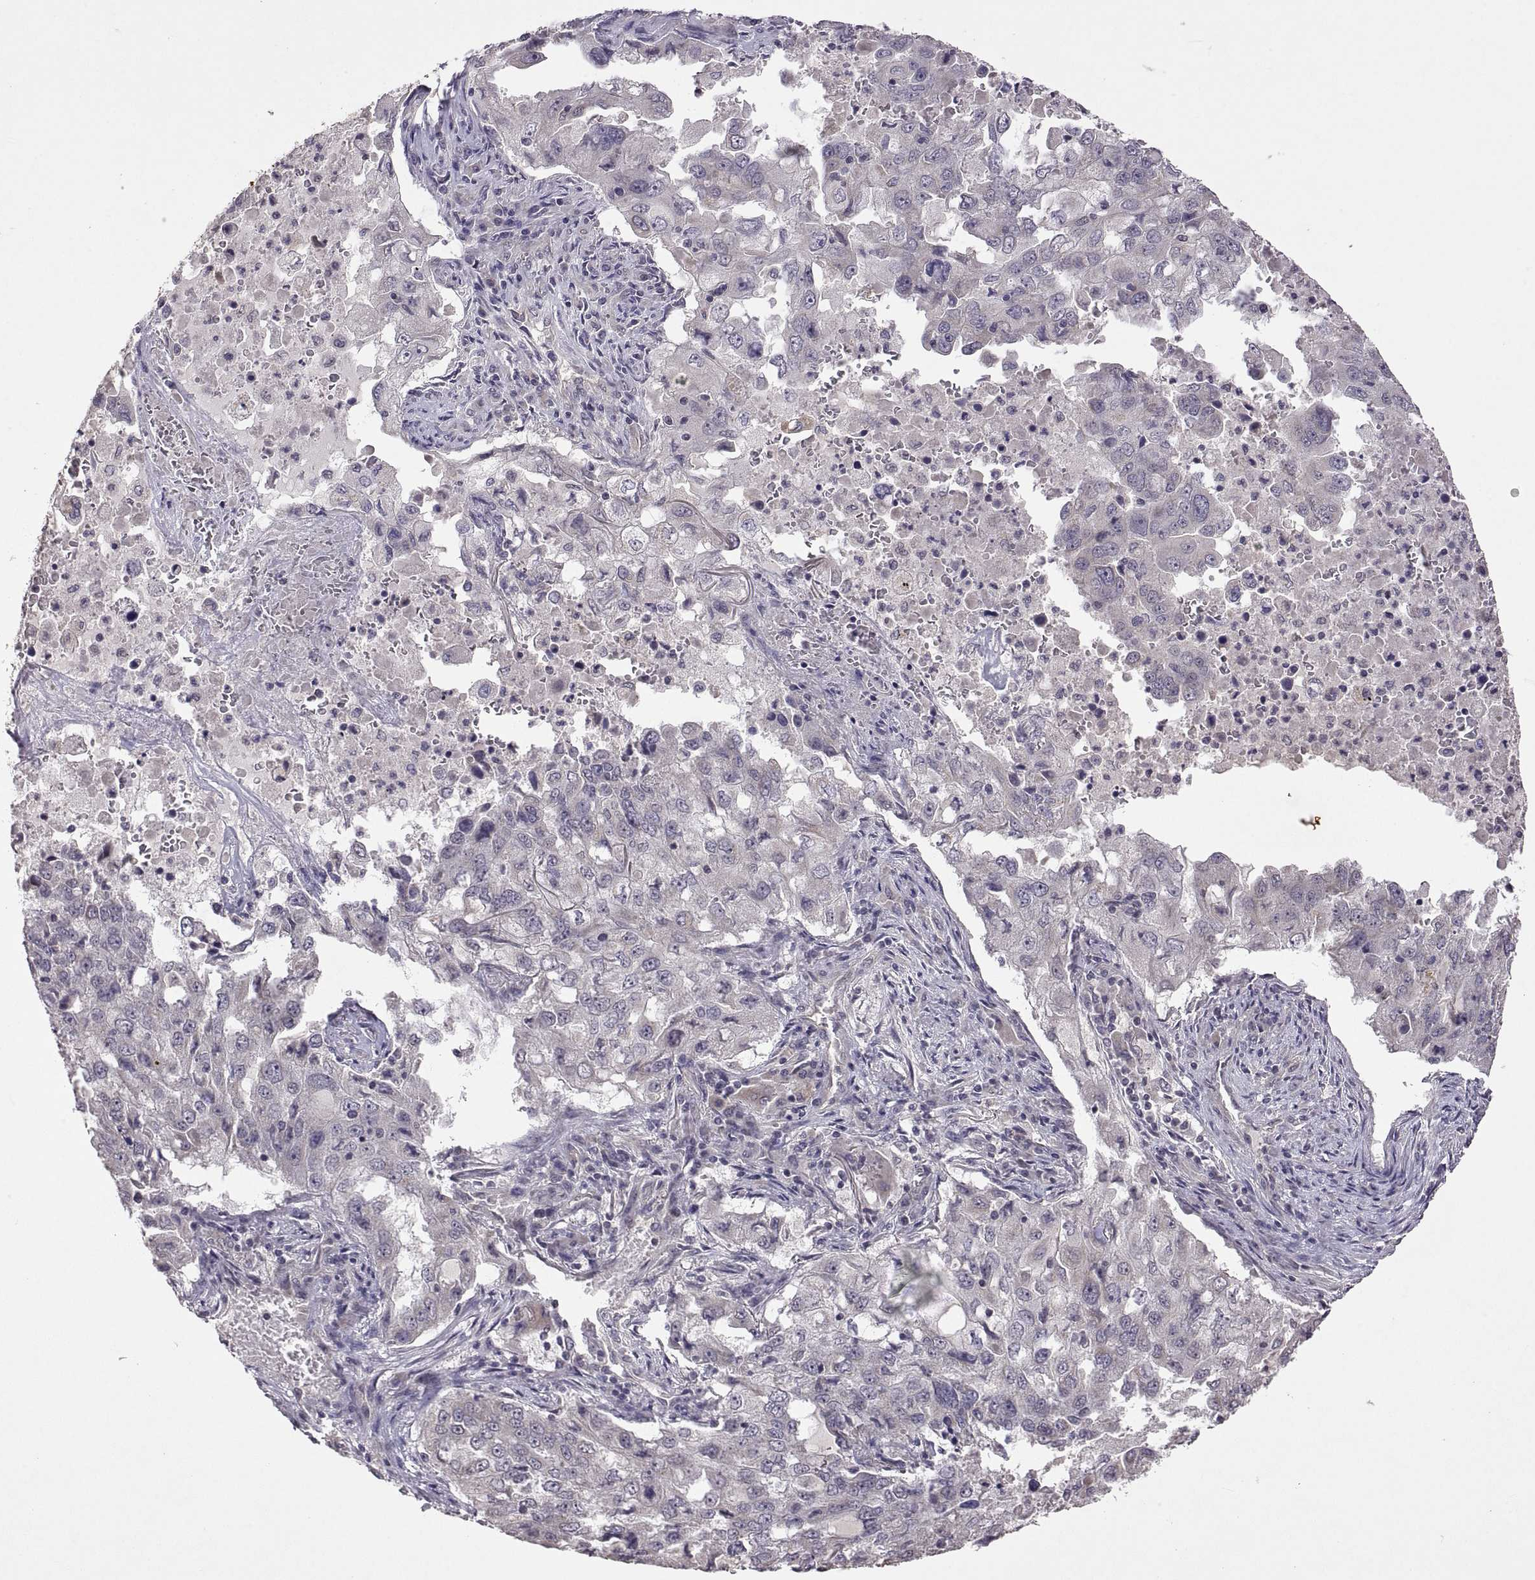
{"staining": {"intensity": "negative", "quantity": "none", "location": "none"}, "tissue": "lung cancer", "cell_type": "Tumor cells", "image_type": "cancer", "snomed": [{"axis": "morphology", "description": "Adenocarcinoma, NOS"}, {"axis": "topography", "description": "Lung"}], "caption": "DAB (3,3'-diaminobenzidine) immunohistochemical staining of lung adenocarcinoma demonstrates no significant expression in tumor cells.", "gene": "LAMA1", "patient": {"sex": "female", "age": 61}}